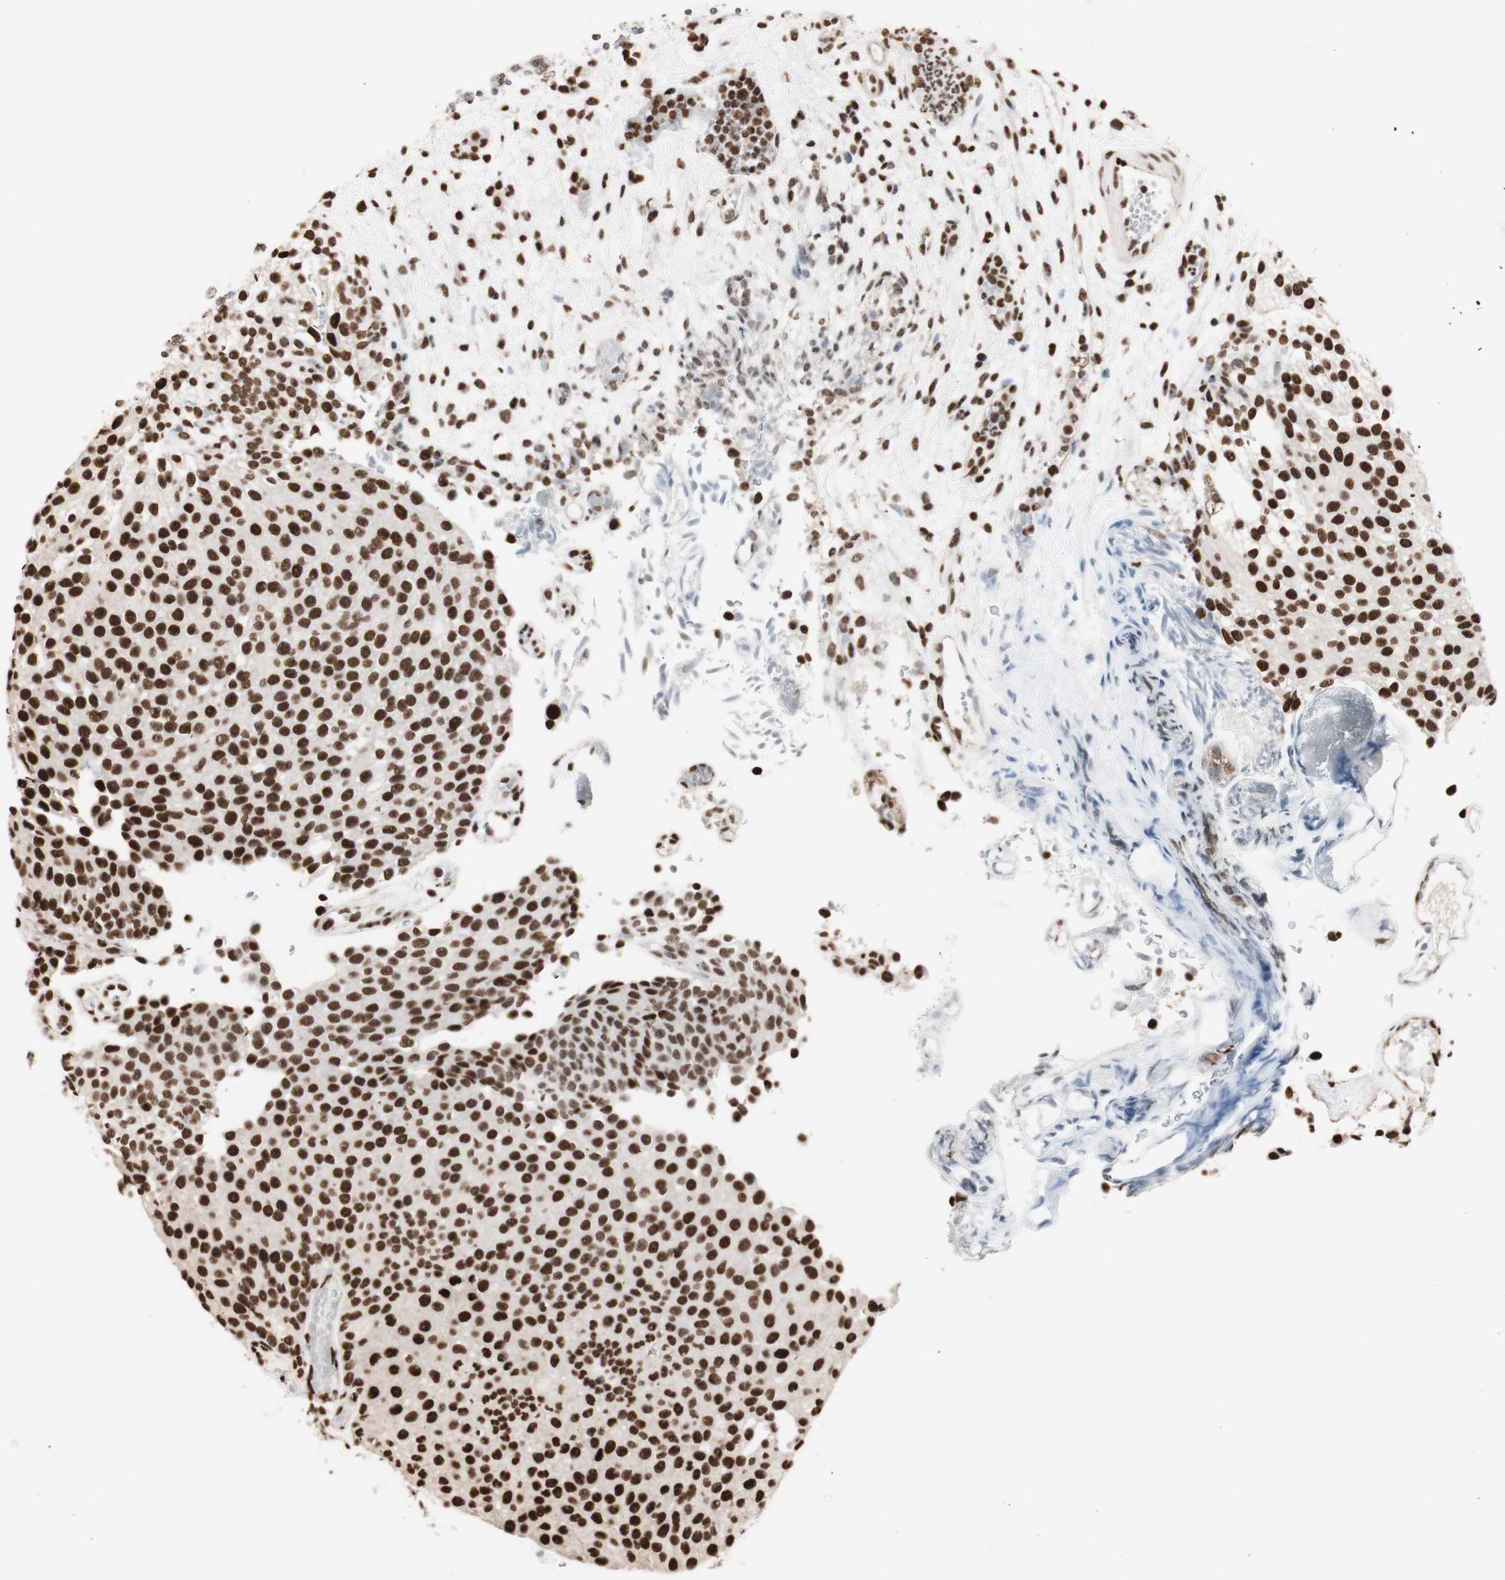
{"staining": {"intensity": "strong", "quantity": ">75%", "location": "nuclear"}, "tissue": "urothelial cancer", "cell_type": "Tumor cells", "image_type": "cancer", "snomed": [{"axis": "morphology", "description": "Urothelial carcinoma, Low grade"}, {"axis": "topography", "description": "Urinary bladder"}], "caption": "Protein positivity by immunohistochemistry demonstrates strong nuclear positivity in approximately >75% of tumor cells in low-grade urothelial carcinoma. Immunohistochemistry (ihc) stains the protein of interest in brown and the nuclei are stained blue.", "gene": "HNRNPA2B1", "patient": {"sex": "male", "age": 78}}